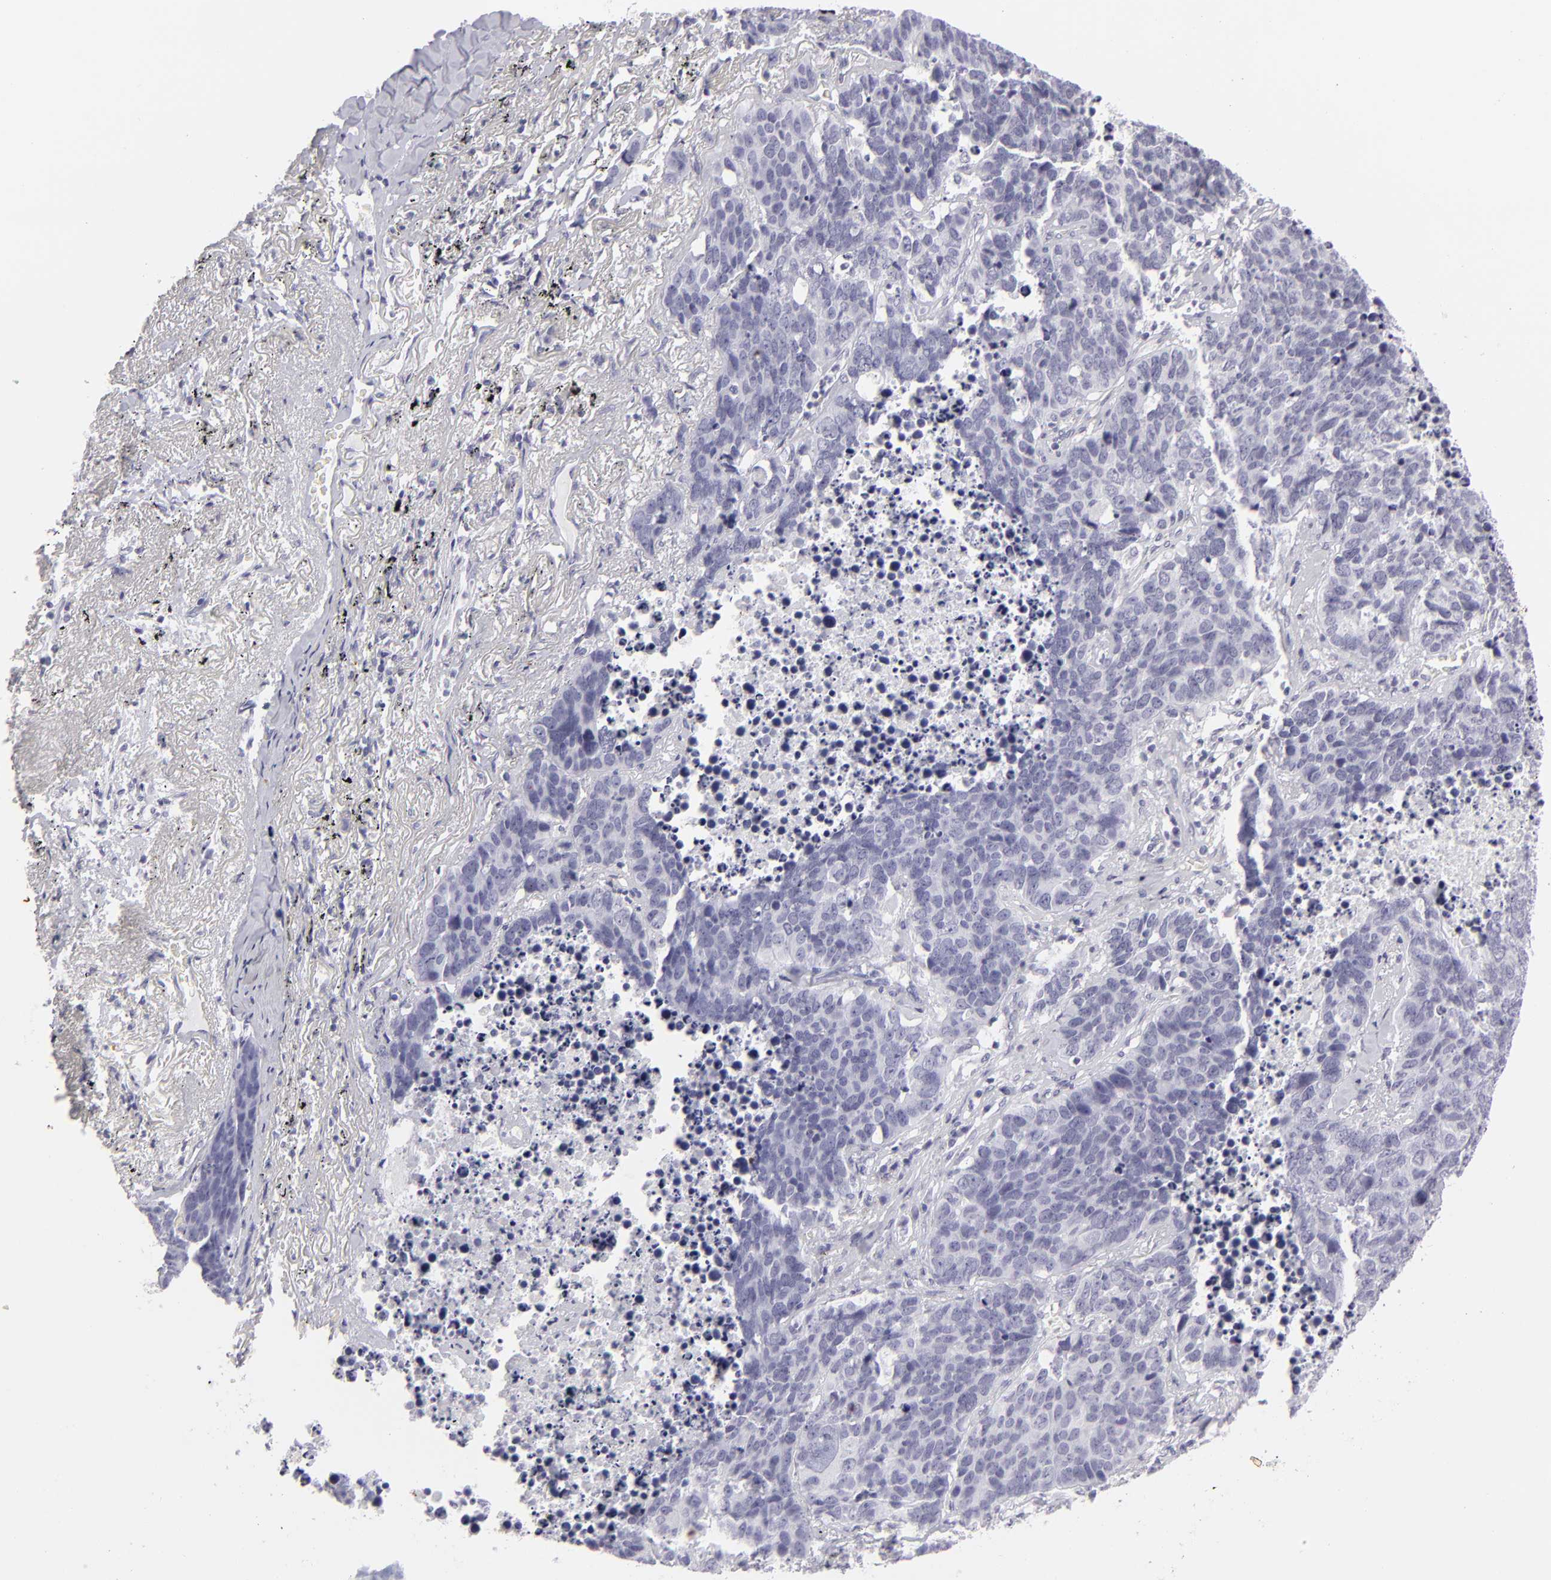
{"staining": {"intensity": "negative", "quantity": "none", "location": "none"}, "tissue": "lung cancer", "cell_type": "Tumor cells", "image_type": "cancer", "snomed": [{"axis": "morphology", "description": "Carcinoid, malignant, NOS"}, {"axis": "topography", "description": "Lung"}], "caption": "DAB (3,3'-diaminobenzidine) immunohistochemical staining of malignant carcinoid (lung) exhibits no significant staining in tumor cells.", "gene": "KRT1", "patient": {"sex": "male", "age": 60}}